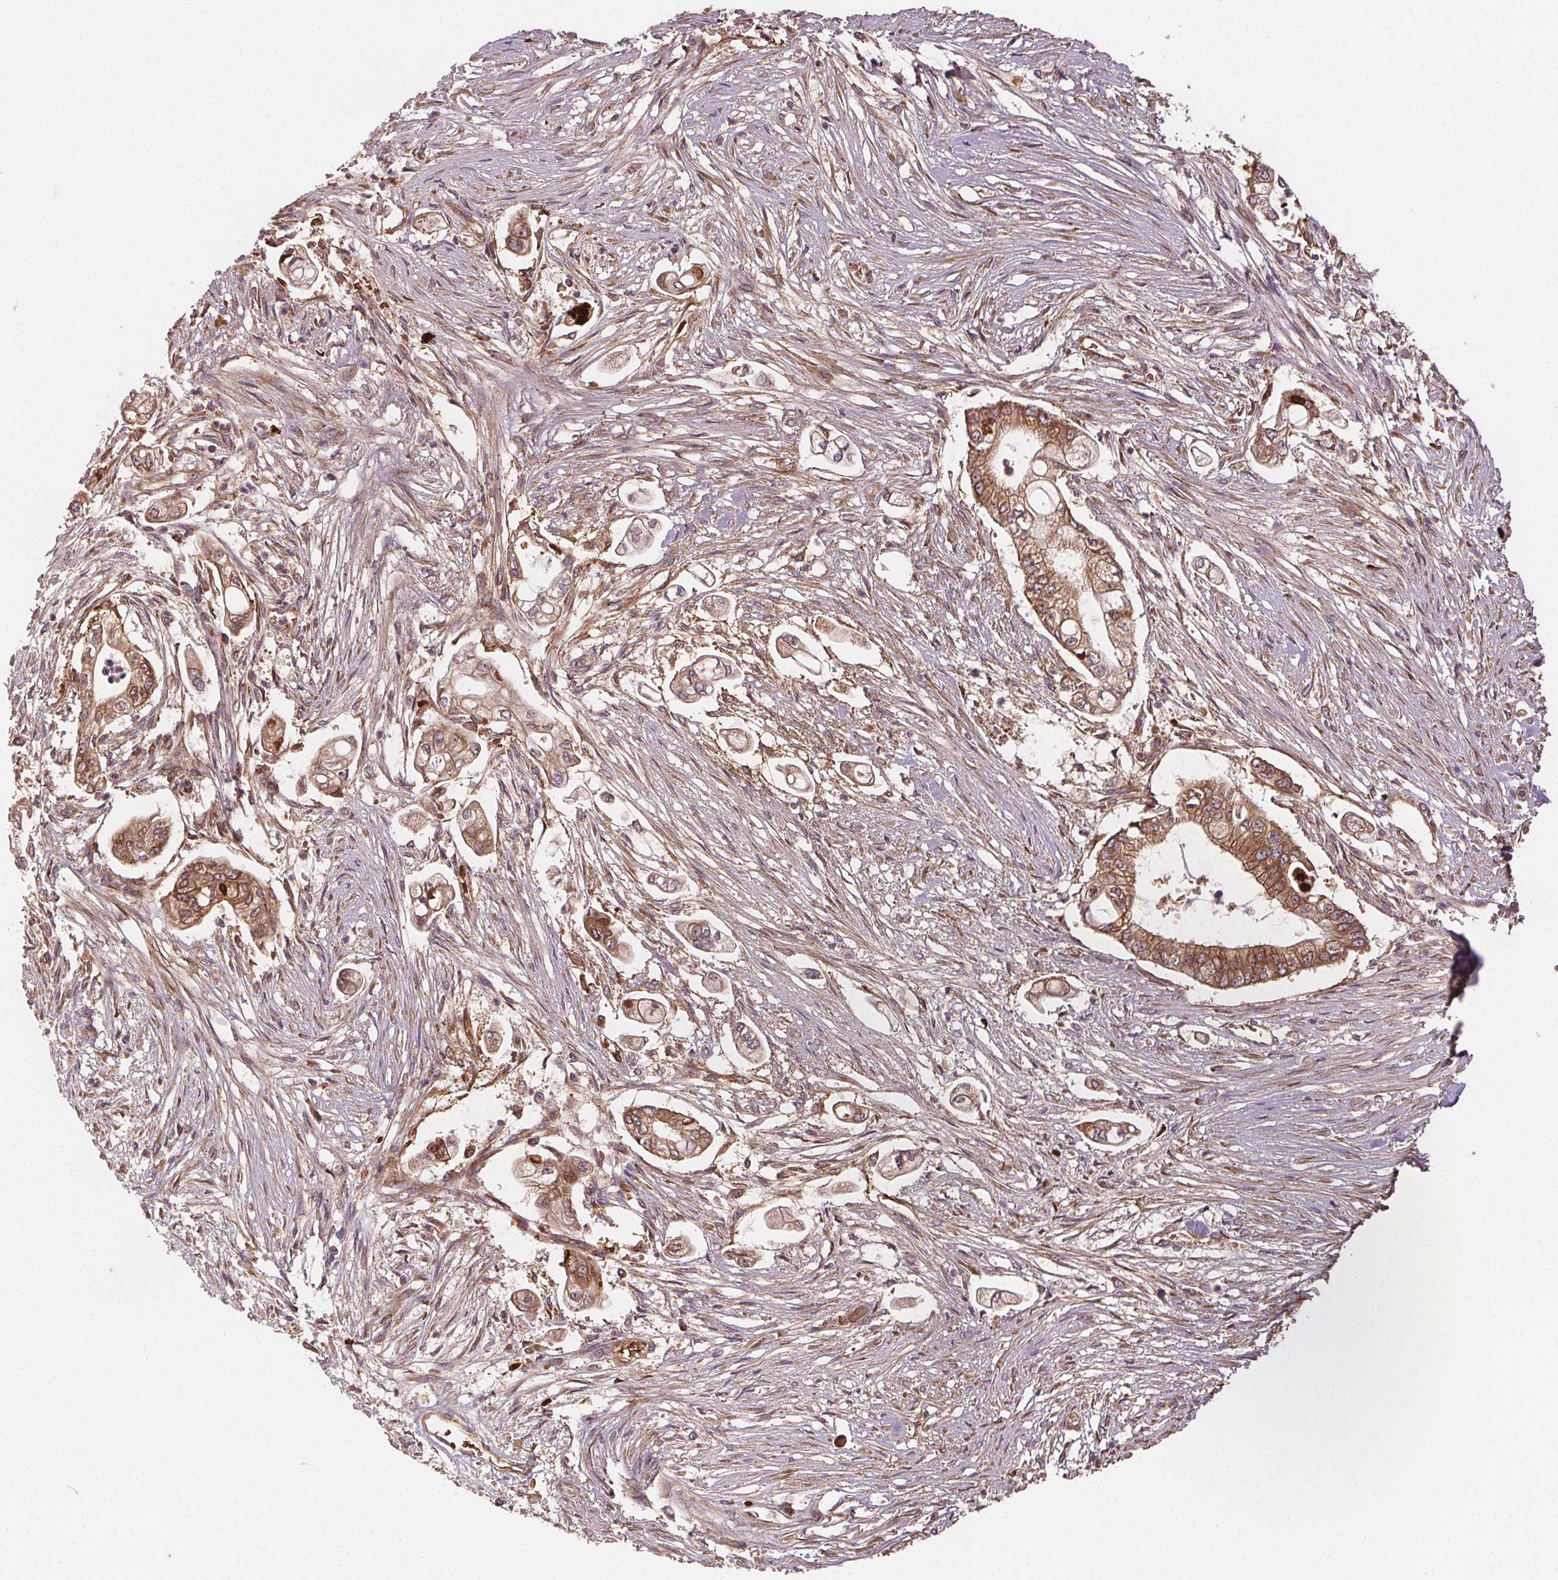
{"staining": {"intensity": "moderate", "quantity": ">75%", "location": "cytoplasmic/membranous"}, "tissue": "pancreatic cancer", "cell_type": "Tumor cells", "image_type": "cancer", "snomed": [{"axis": "morphology", "description": "Adenocarcinoma, NOS"}, {"axis": "topography", "description": "Pancreas"}], "caption": "DAB immunohistochemical staining of pancreatic cancer (adenocarcinoma) reveals moderate cytoplasmic/membranous protein staining in about >75% of tumor cells. (Stains: DAB (3,3'-diaminobenzidine) in brown, nuclei in blue, Microscopy: brightfield microscopy at high magnification).", "gene": "EIF3D", "patient": {"sex": "female", "age": 69}}